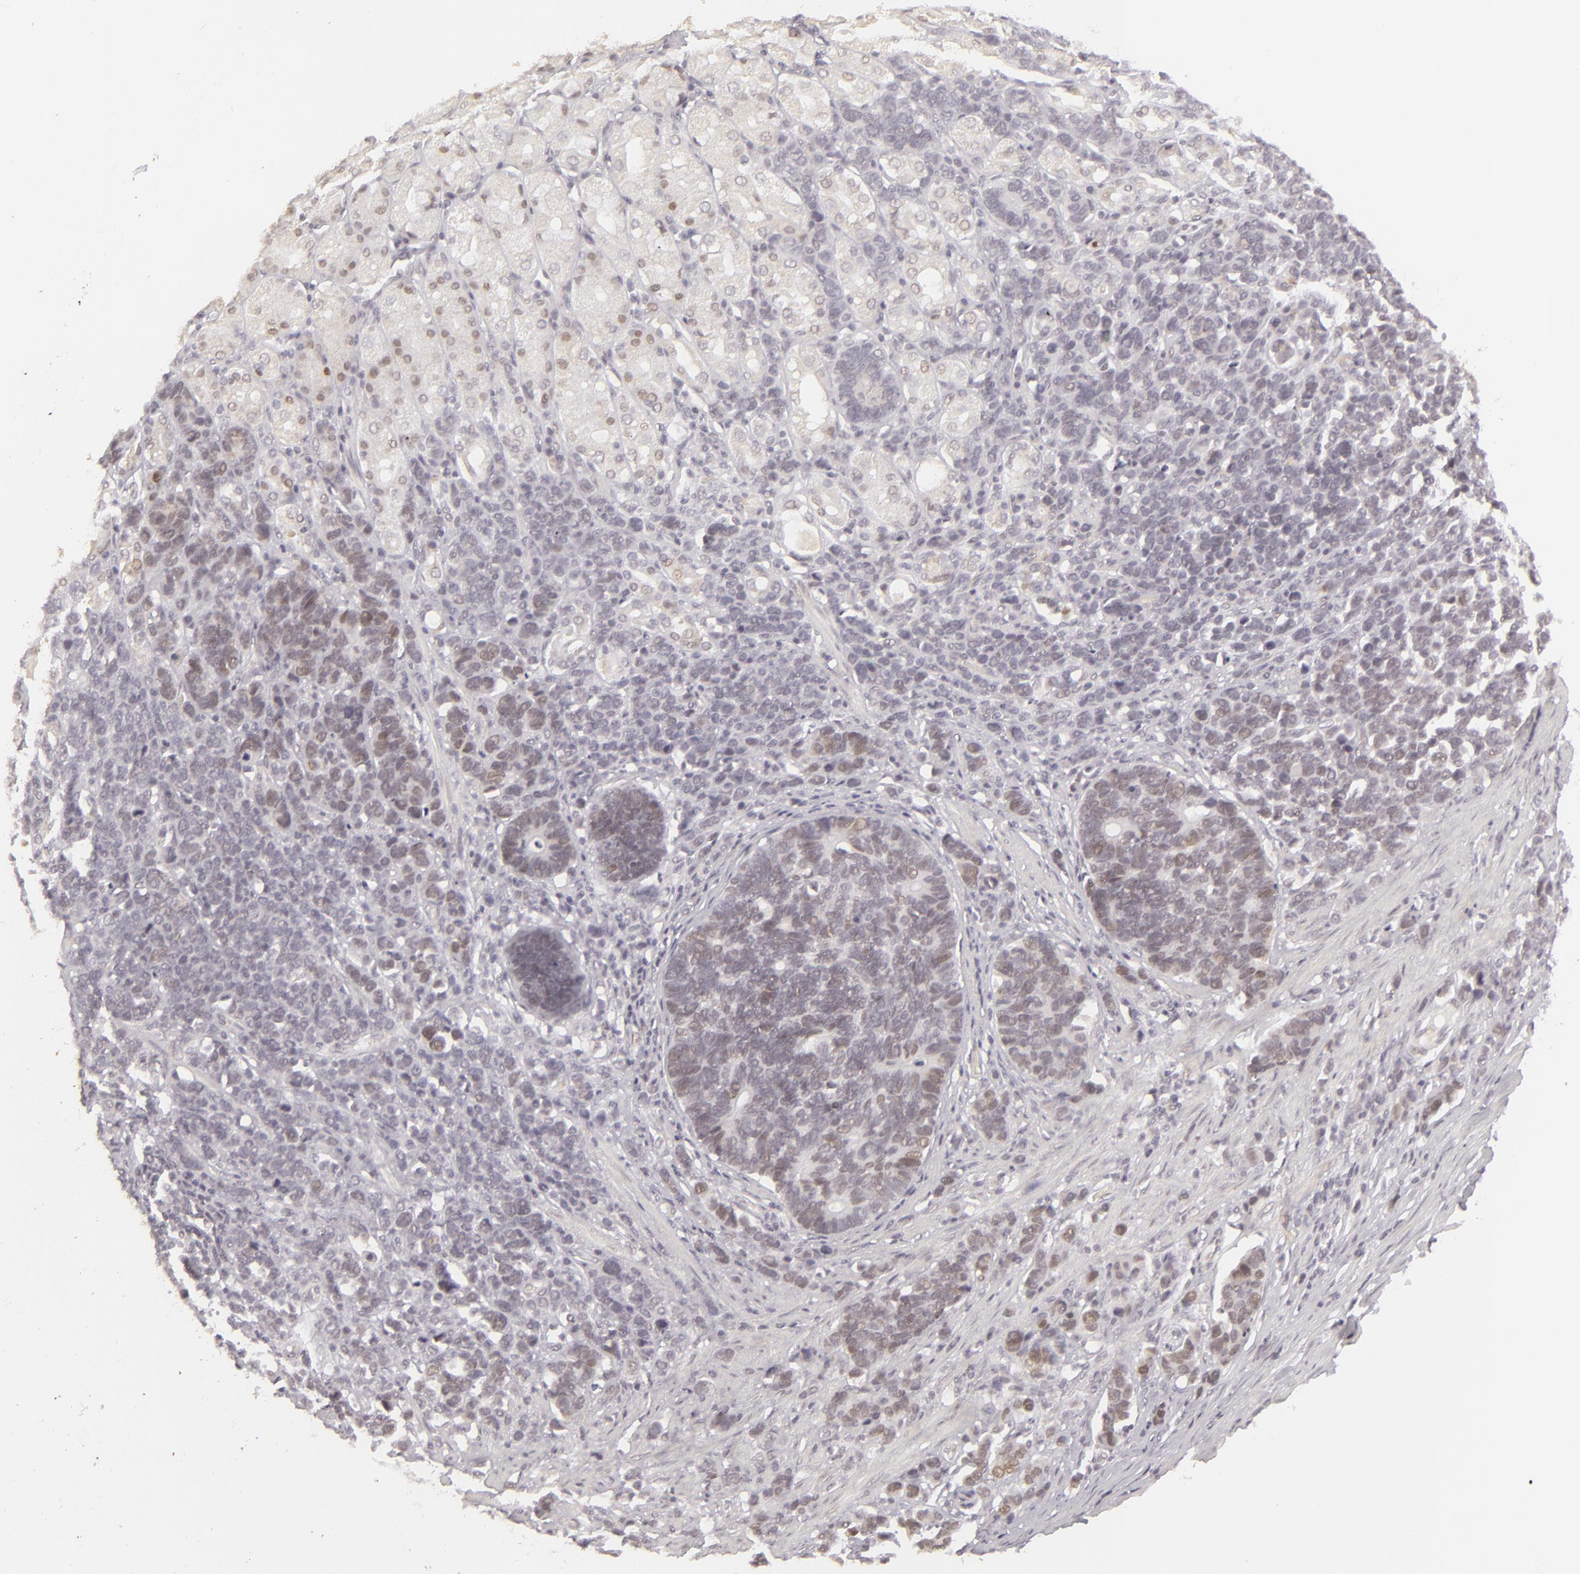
{"staining": {"intensity": "weak", "quantity": "<25%", "location": "cytoplasmic/membranous,nuclear"}, "tissue": "stomach cancer", "cell_type": "Tumor cells", "image_type": "cancer", "snomed": [{"axis": "morphology", "description": "Adenocarcinoma, NOS"}, {"axis": "topography", "description": "Stomach, upper"}], "caption": "DAB immunohistochemical staining of human stomach cancer (adenocarcinoma) shows no significant expression in tumor cells. (DAB immunohistochemistry with hematoxylin counter stain).", "gene": "SIX1", "patient": {"sex": "male", "age": 71}}